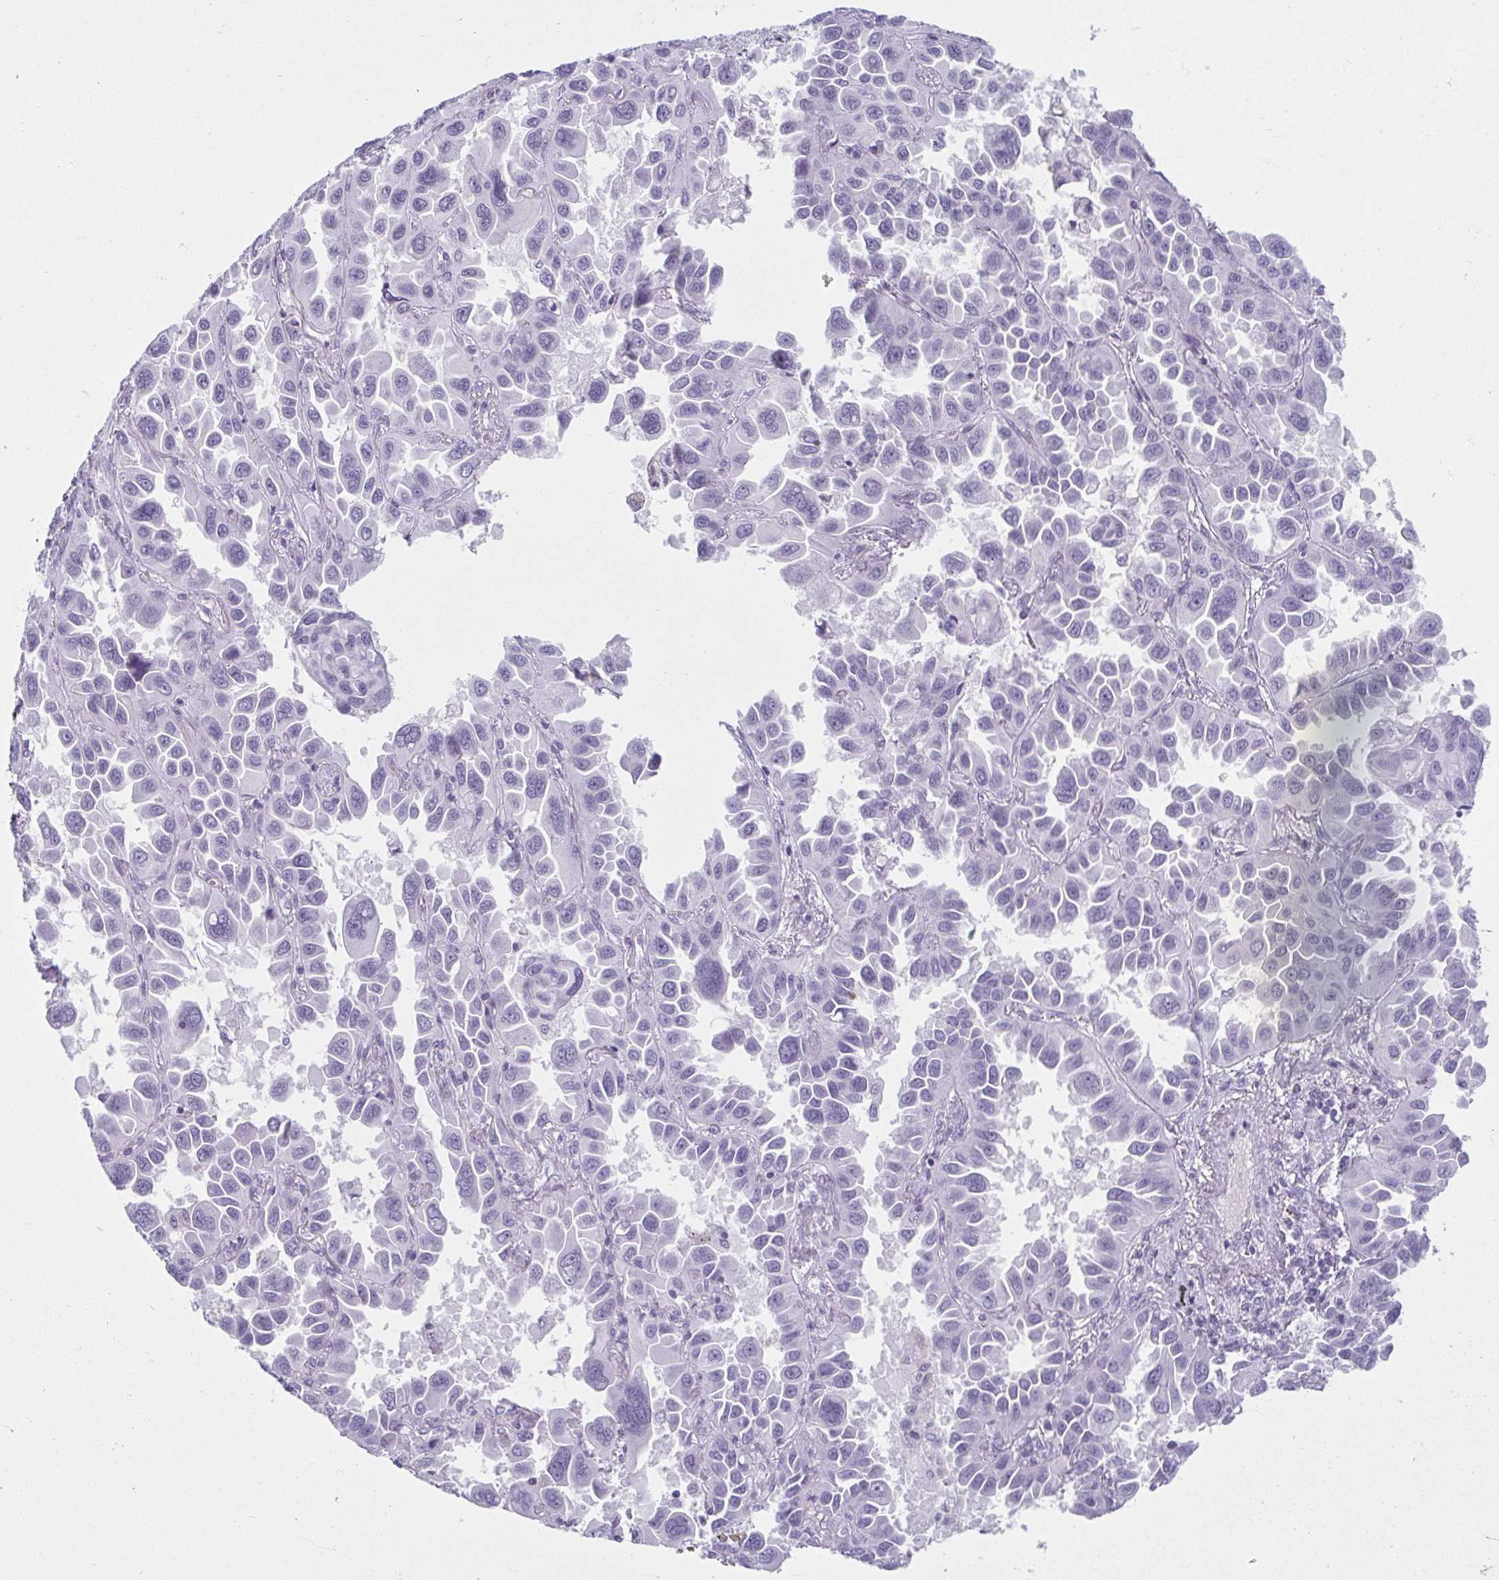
{"staining": {"intensity": "negative", "quantity": "none", "location": "none"}, "tissue": "lung cancer", "cell_type": "Tumor cells", "image_type": "cancer", "snomed": [{"axis": "morphology", "description": "Adenocarcinoma, NOS"}, {"axis": "topography", "description": "Lung"}], "caption": "The micrograph displays no significant positivity in tumor cells of lung cancer.", "gene": "MOBP", "patient": {"sex": "male", "age": 64}}